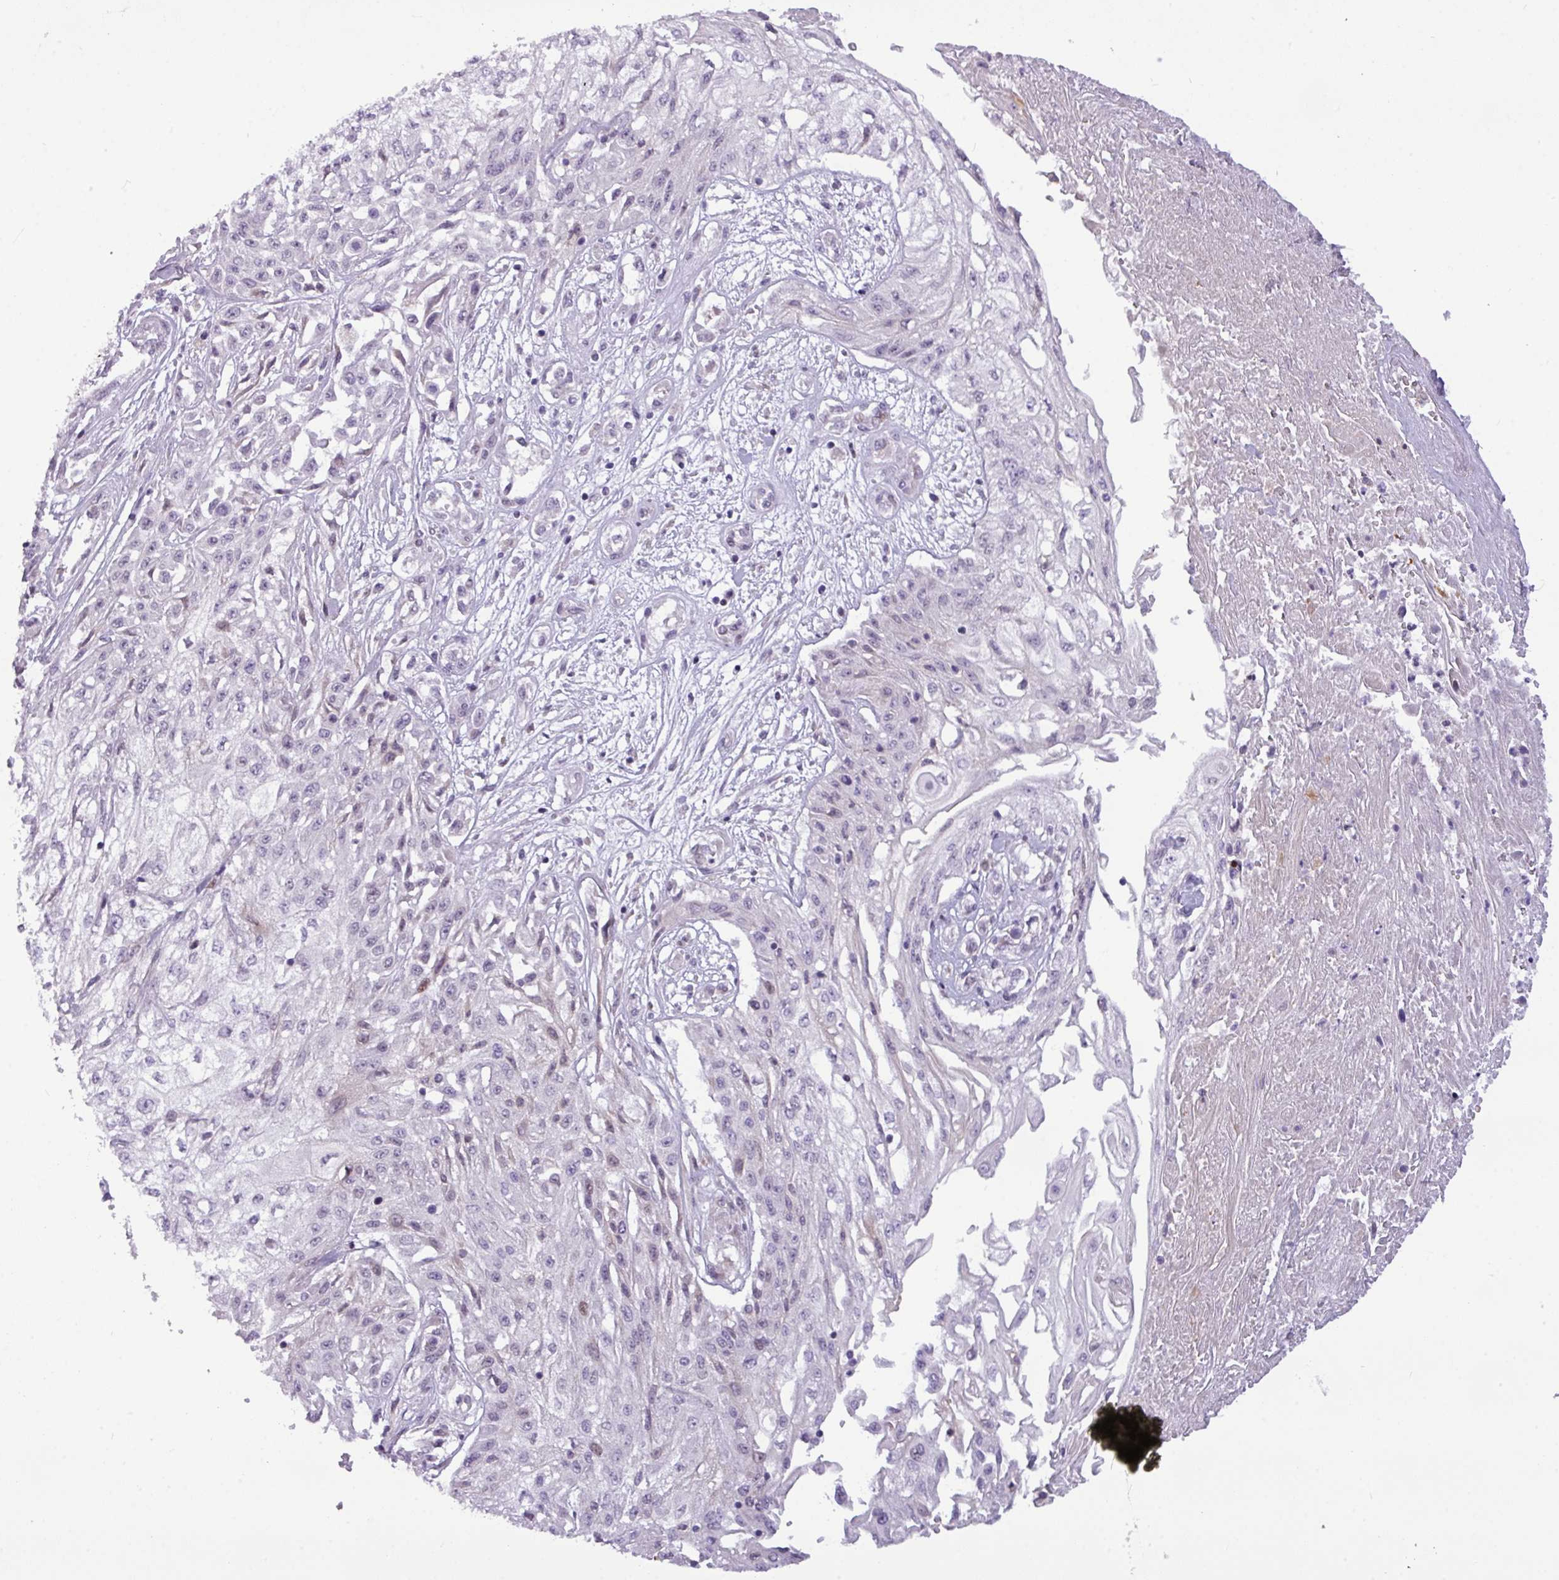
{"staining": {"intensity": "negative", "quantity": "none", "location": "none"}, "tissue": "skin cancer", "cell_type": "Tumor cells", "image_type": "cancer", "snomed": [{"axis": "morphology", "description": "Squamous cell carcinoma, NOS"}, {"axis": "morphology", "description": "Squamous cell carcinoma, metastatic, NOS"}, {"axis": "topography", "description": "Skin"}, {"axis": "topography", "description": "Lymph node"}], "caption": "Immunohistochemical staining of metastatic squamous cell carcinoma (skin) demonstrates no significant positivity in tumor cells. The staining was performed using DAB to visualize the protein expression in brown, while the nuclei were stained in blue with hematoxylin (Magnification: 20x).", "gene": "SLC66A2", "patient": {"sex": "male", "age": 75}}